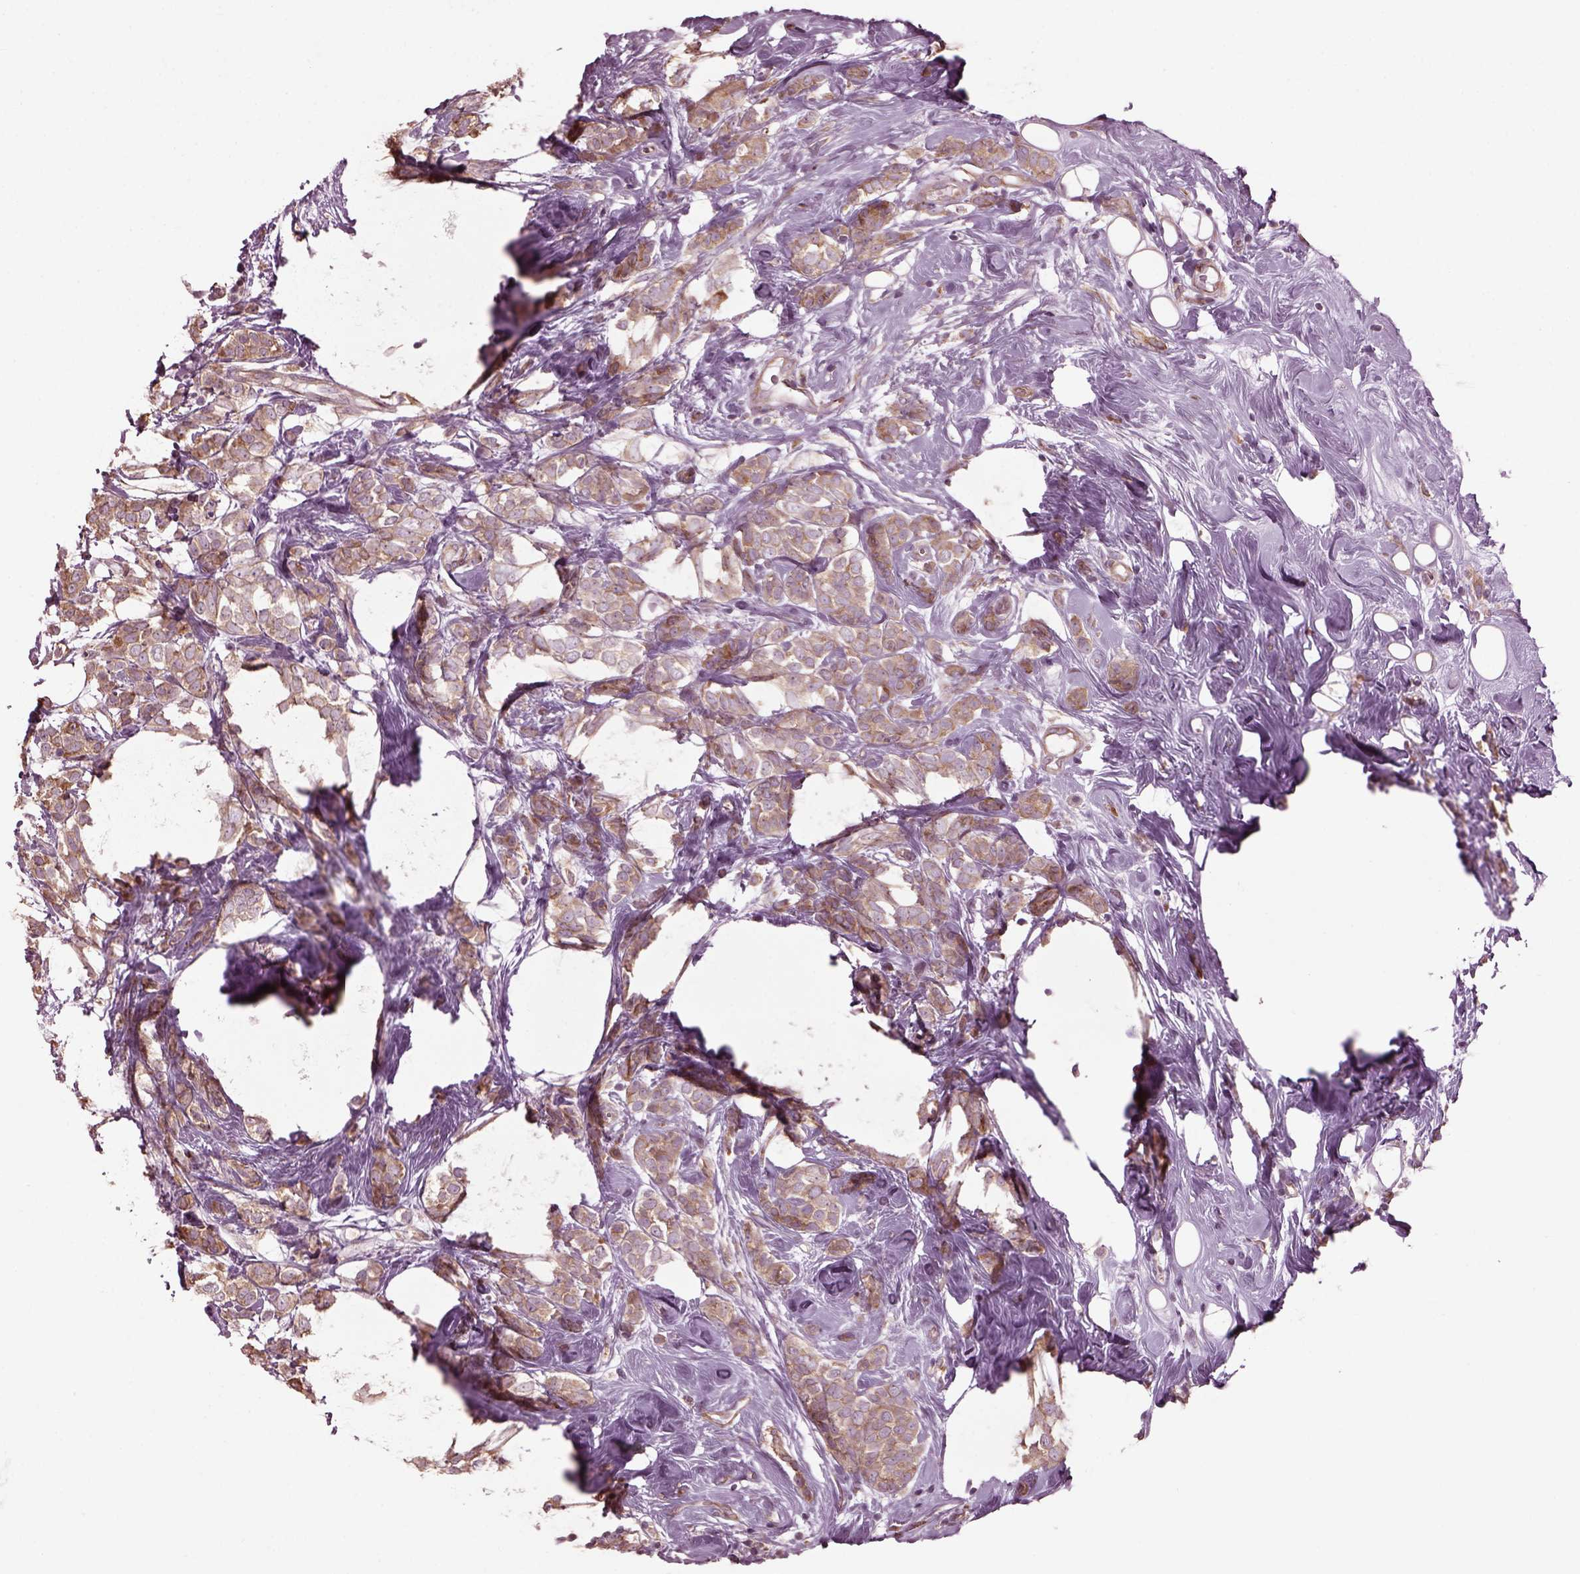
{"staining": {"intensity": "moderate", "quantity": ">75%", "location": "cytoplasmic/membranous"}, "tissue": "breast cancer", "cell_type": "Tumor cells", "image_type": "cancer", "snomed": [{"axis": "morphology", "description": "Lobular carcinoma"}, {"axis": "topography", "description": "Breast"}], "caption": "Protein staining shows moderate cytoplasmic/membranous expression in approximately >75% of tumor cells in breast lobular carcinoma.", "gene": "CABP5", "patient": {"sex": "female", "age": 49}}